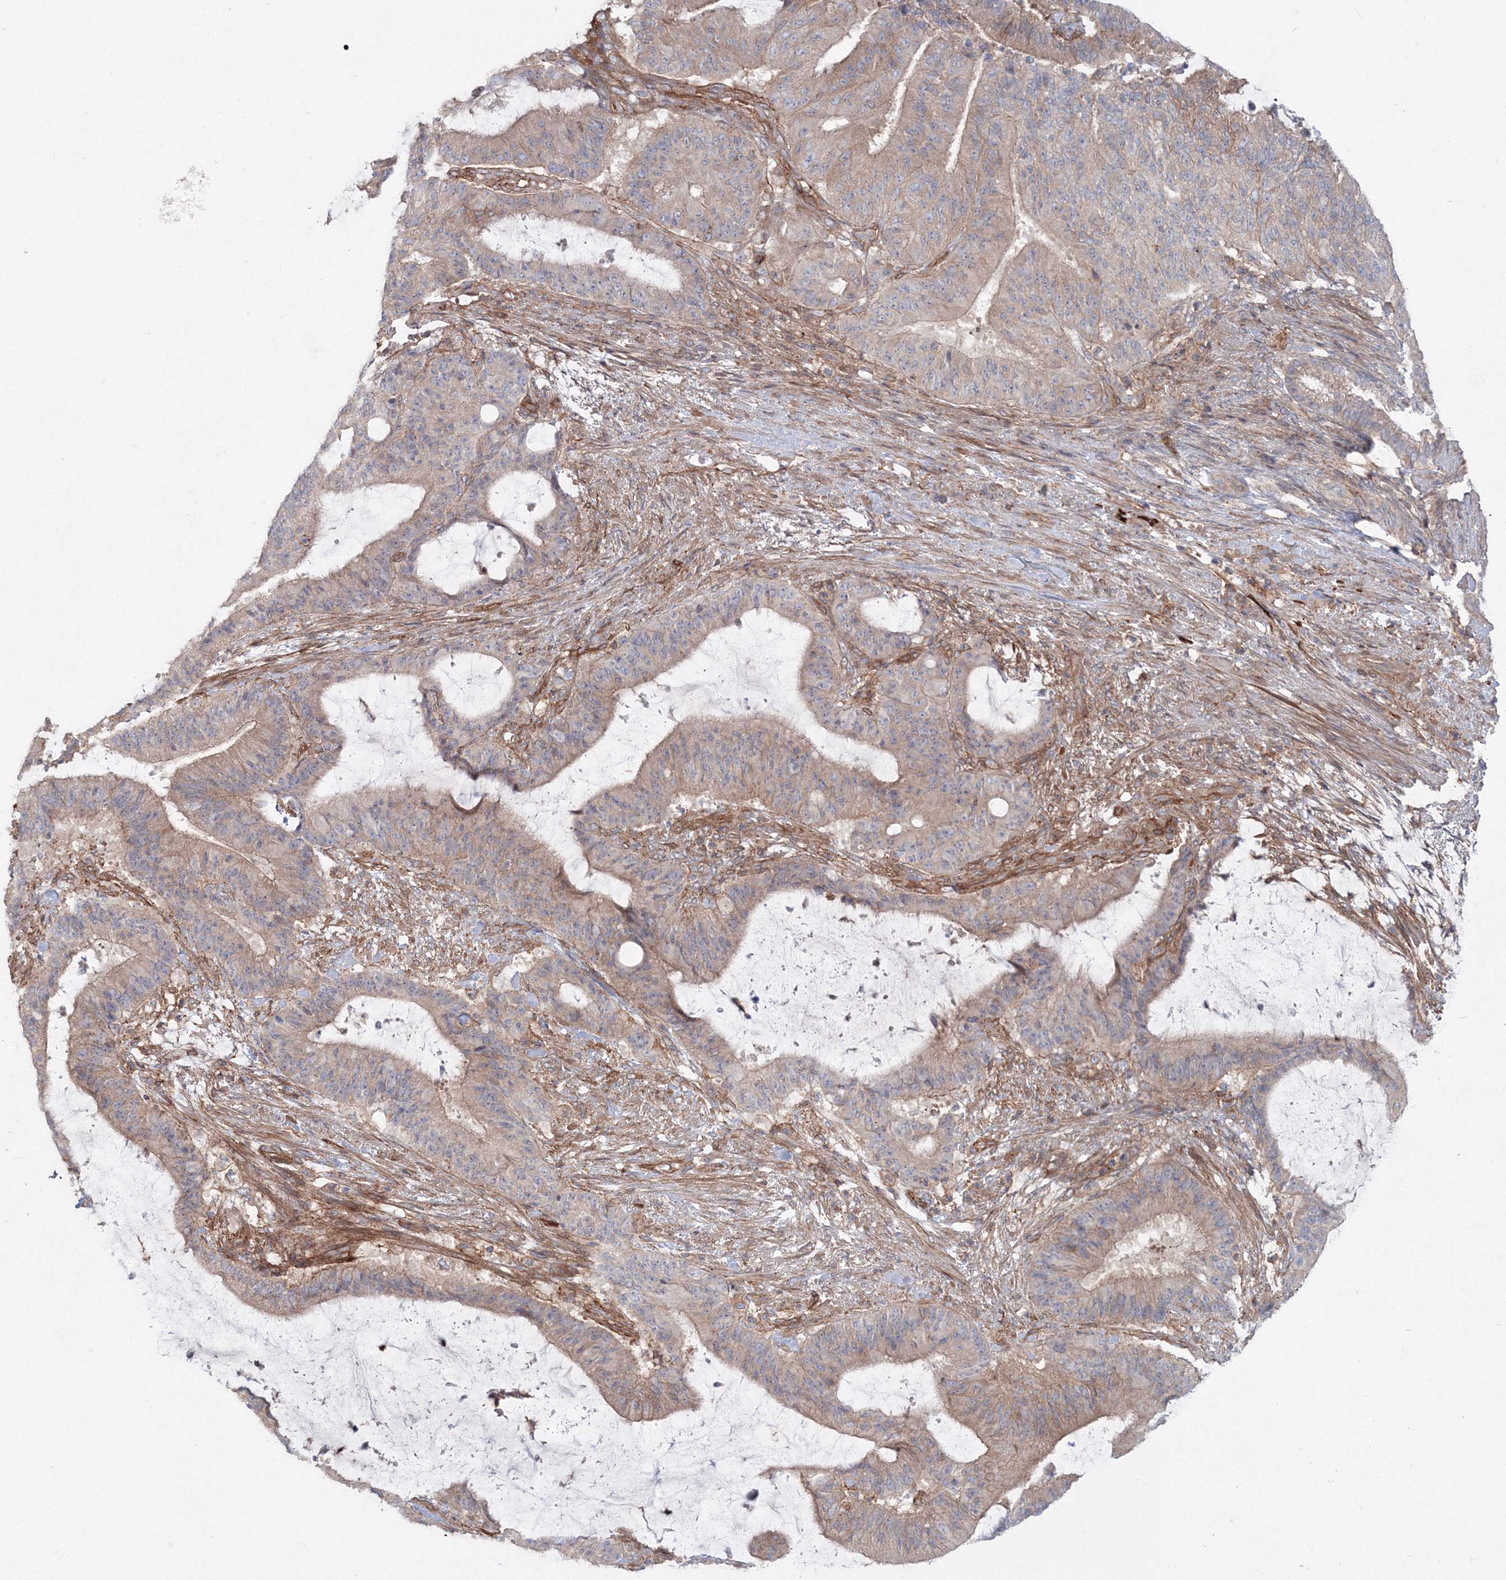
{"staining": {"intensity": "weak", "quantity": "<25%", "location": "cytoplasmic/membranous"}, "tissue": "liver cancer", "cell_type": "Tumor cells", "image_type": "cancer", "snomed": [{"axis": "morphology", "description": "Normal tissue, NOS"}, {"axis": "morphology", "description": "Cholangiocarcinoma"}, {"axis": "topography", "description": "Liver"}, {"axis": "topography", "description": "Peripheral nerve tissue"}], "caption": "The image reveals no staining of tumor cells in liver cholangiocarcinoma.", "gene": "SH3PXD2A", "patient": {"sex": "female", "age": 73}}